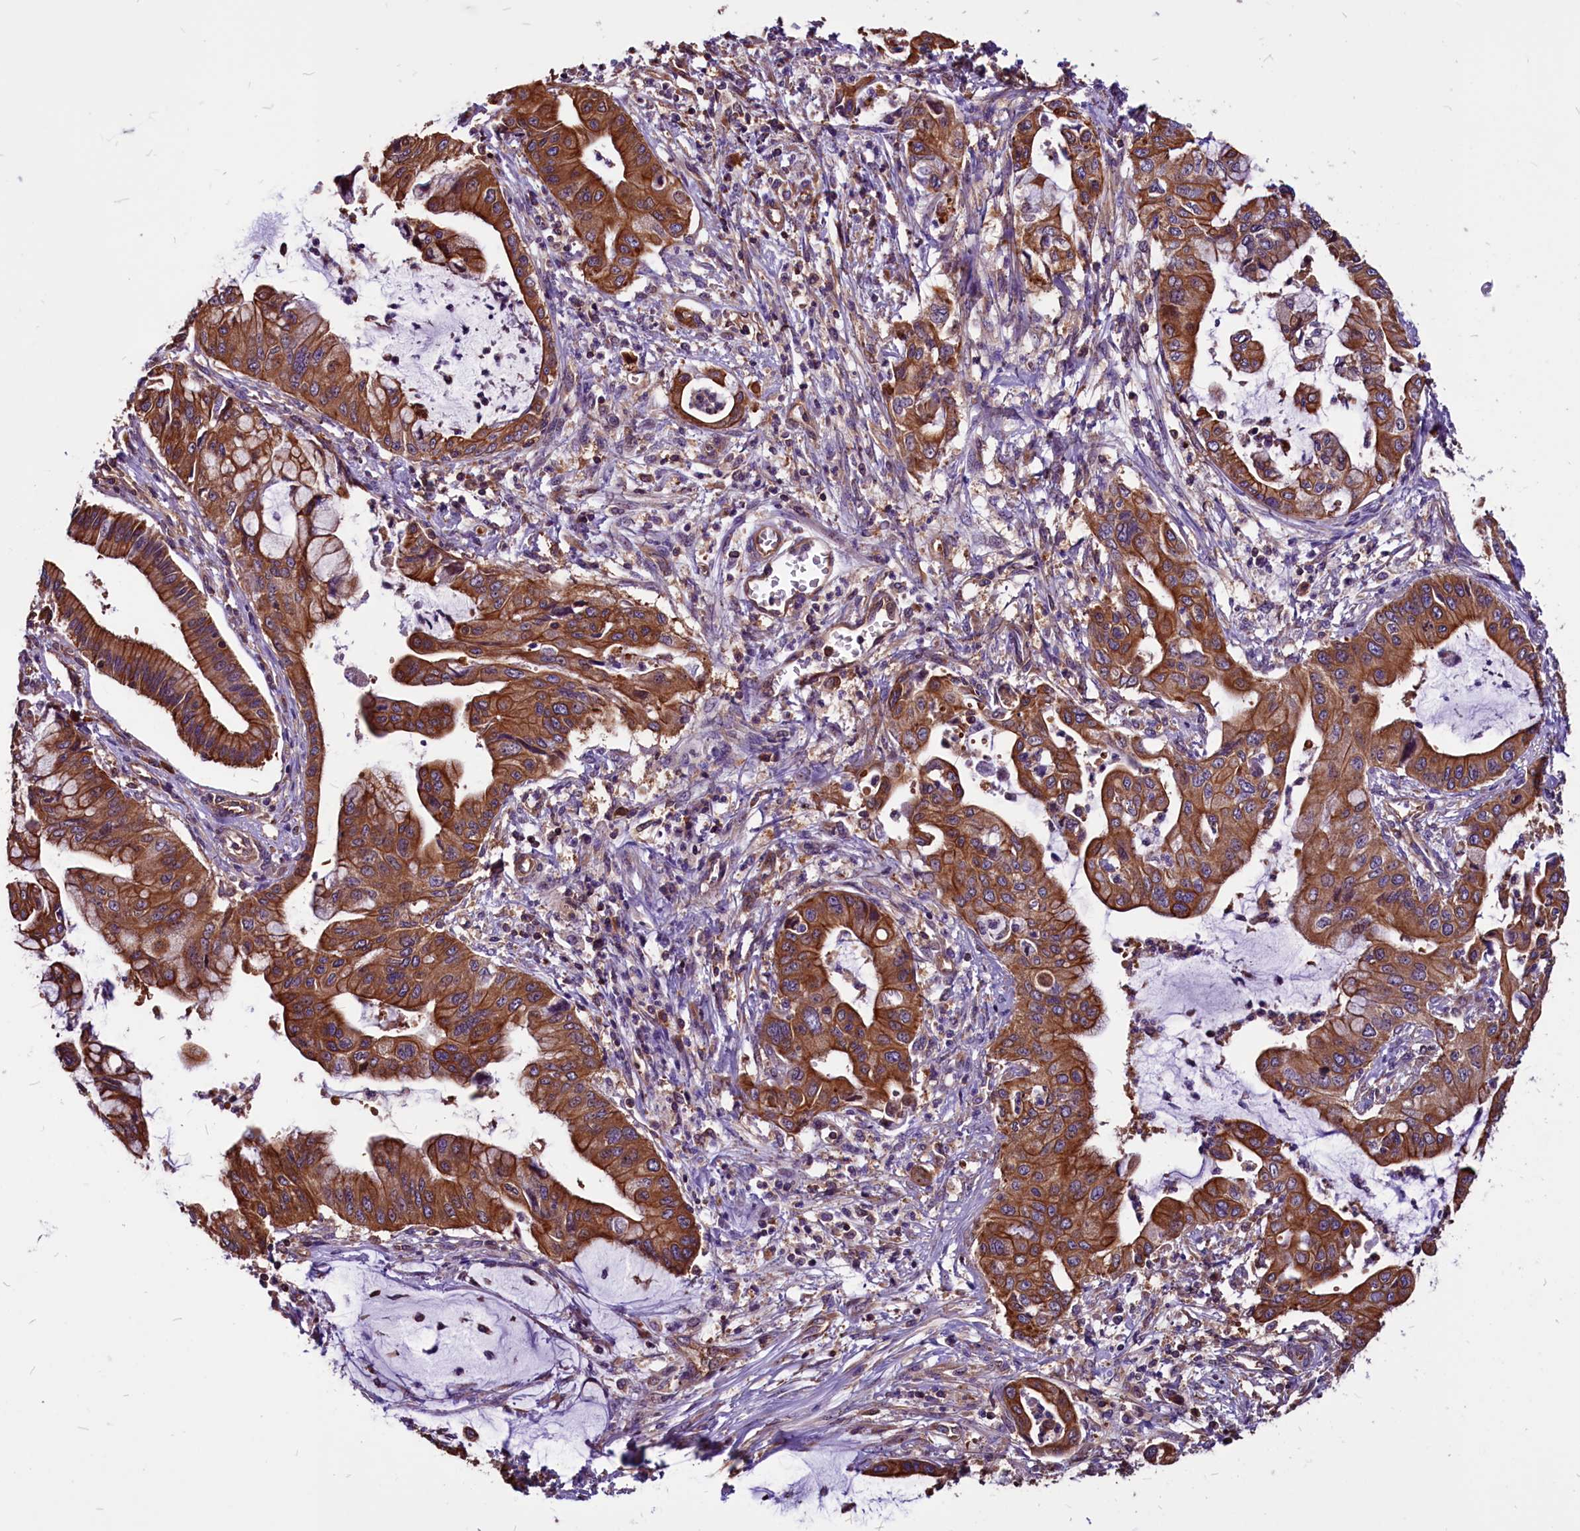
{"staining": {"intensity": "strong", "quantity": ">75%", "location": "cytoplasmic/membranous"}, "tissue": "pancreatic cancer", "cell_type": "Tumor cells", "image_type": "cancer", "snomed": [{"axis": "morphology", "description": "Adenocarcinoma, NOS"}, {"axis": "topography", "description": "Pancreas"}], "caption": "A high-resolution histopathology image shows immunohistochemistry staining of pancreatic cancer, which exhibits strong cytoplasmic/membranous expression in about >75% of tumor cells. The staining was performed using DAB, with brown indicating positive protein expression. Nuclei are stained blue with hematoxylin.", "gene": "EIF3G", "patient": {"sex": "male", "age": 46}}